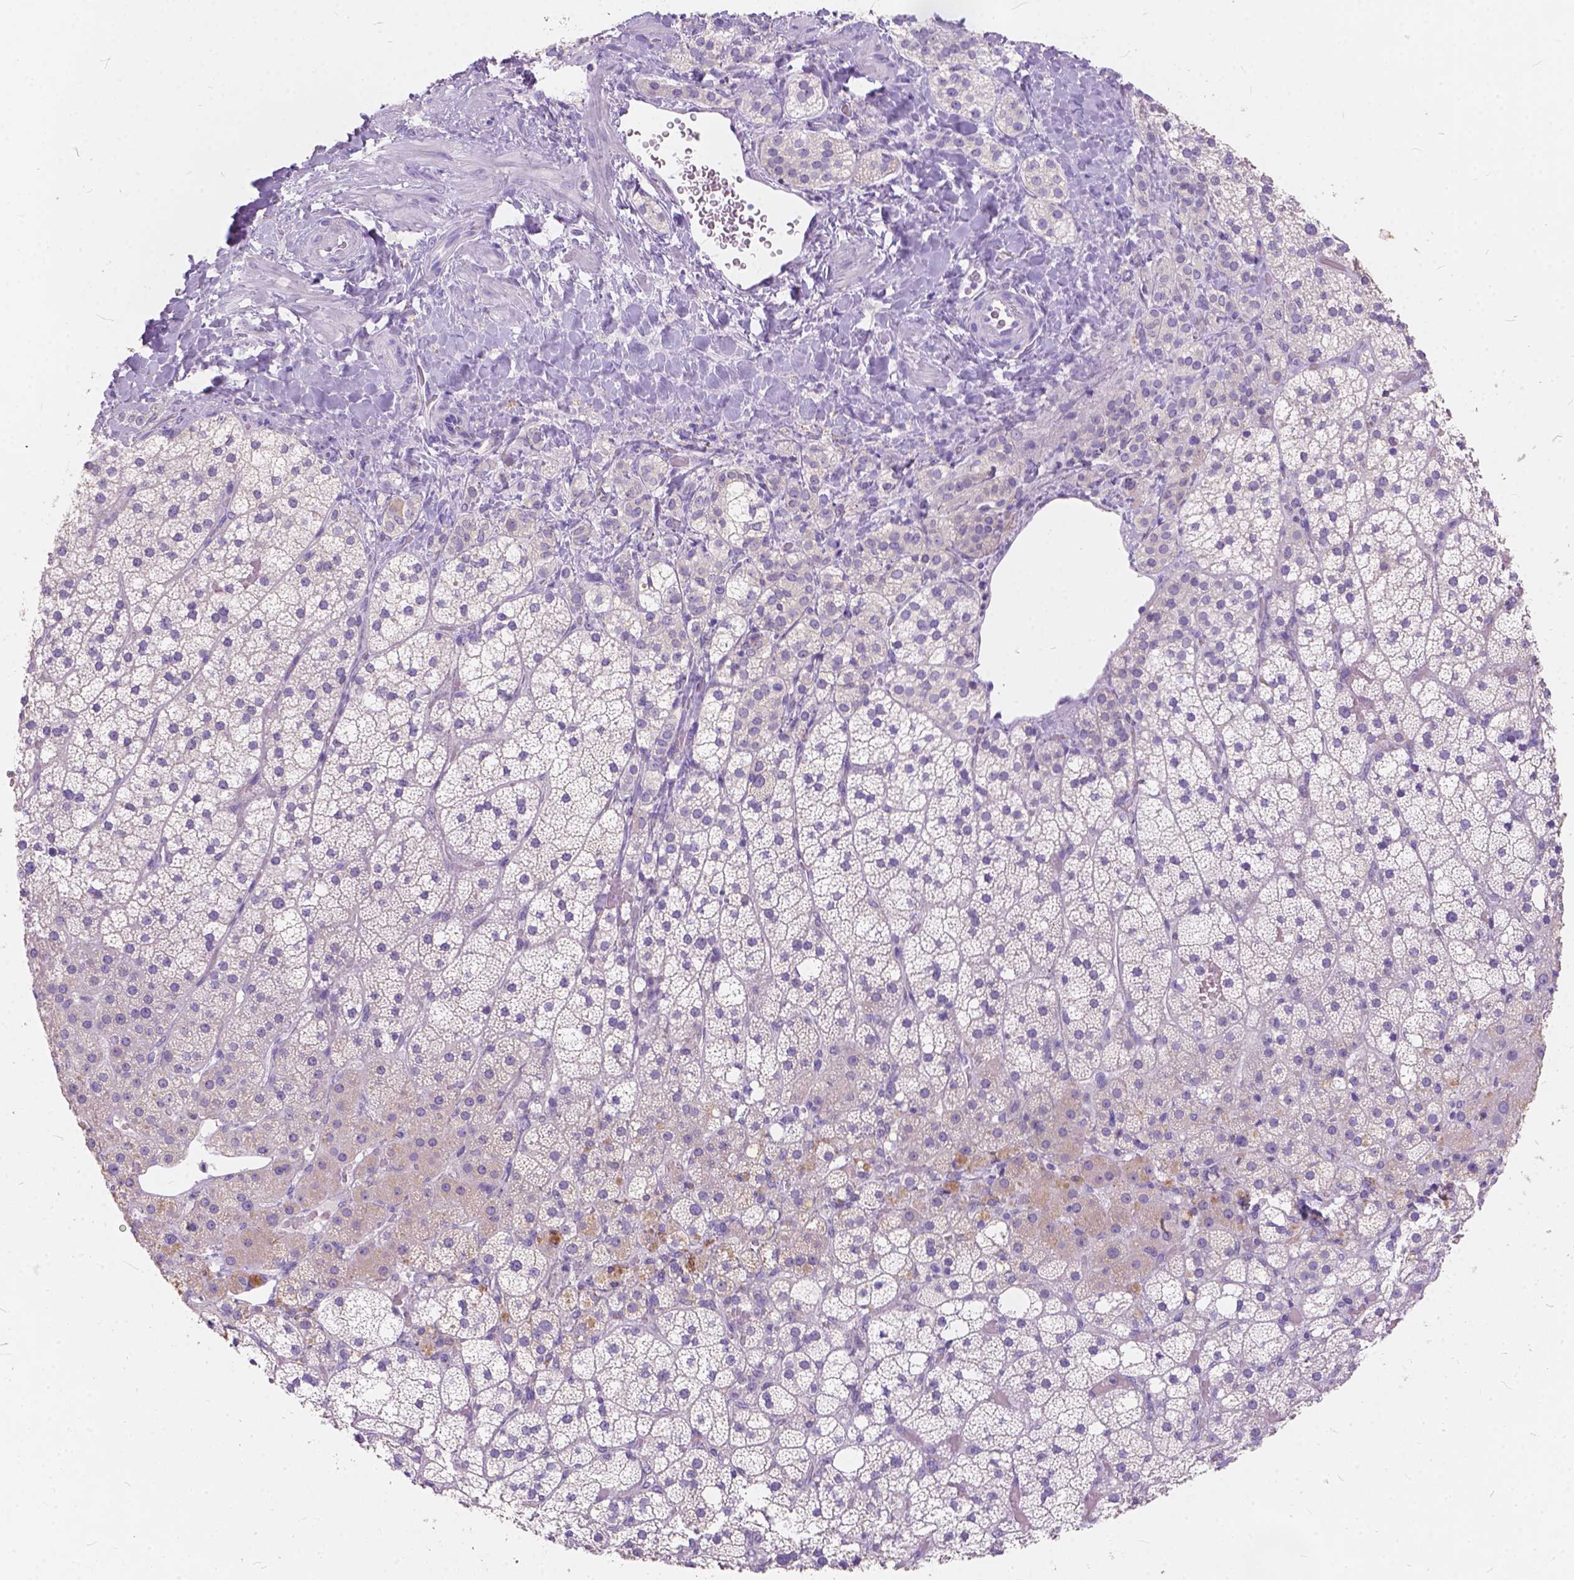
{"staining": {"intensity": "negative", "quantity": "none", "location": "none"}, "tissue": "adrenal gland", "cell_type": "Glandular cells", "image_type": "normal", "snomed": [{"axis": "morphology", "description": "Normal tissue, NOS"}, {"axis": "topography", "description": "Adrenal gland"}], "caption": "This micrograph is of unremarkable adrenal gland stained with immunohistochemistry (IHC) to label a protein in brown with the nuclei are counter-stained blue. There is no staining in glandular cells.", "gene": "PEX11G", "patient": {"sex": "male", "age": 53}}